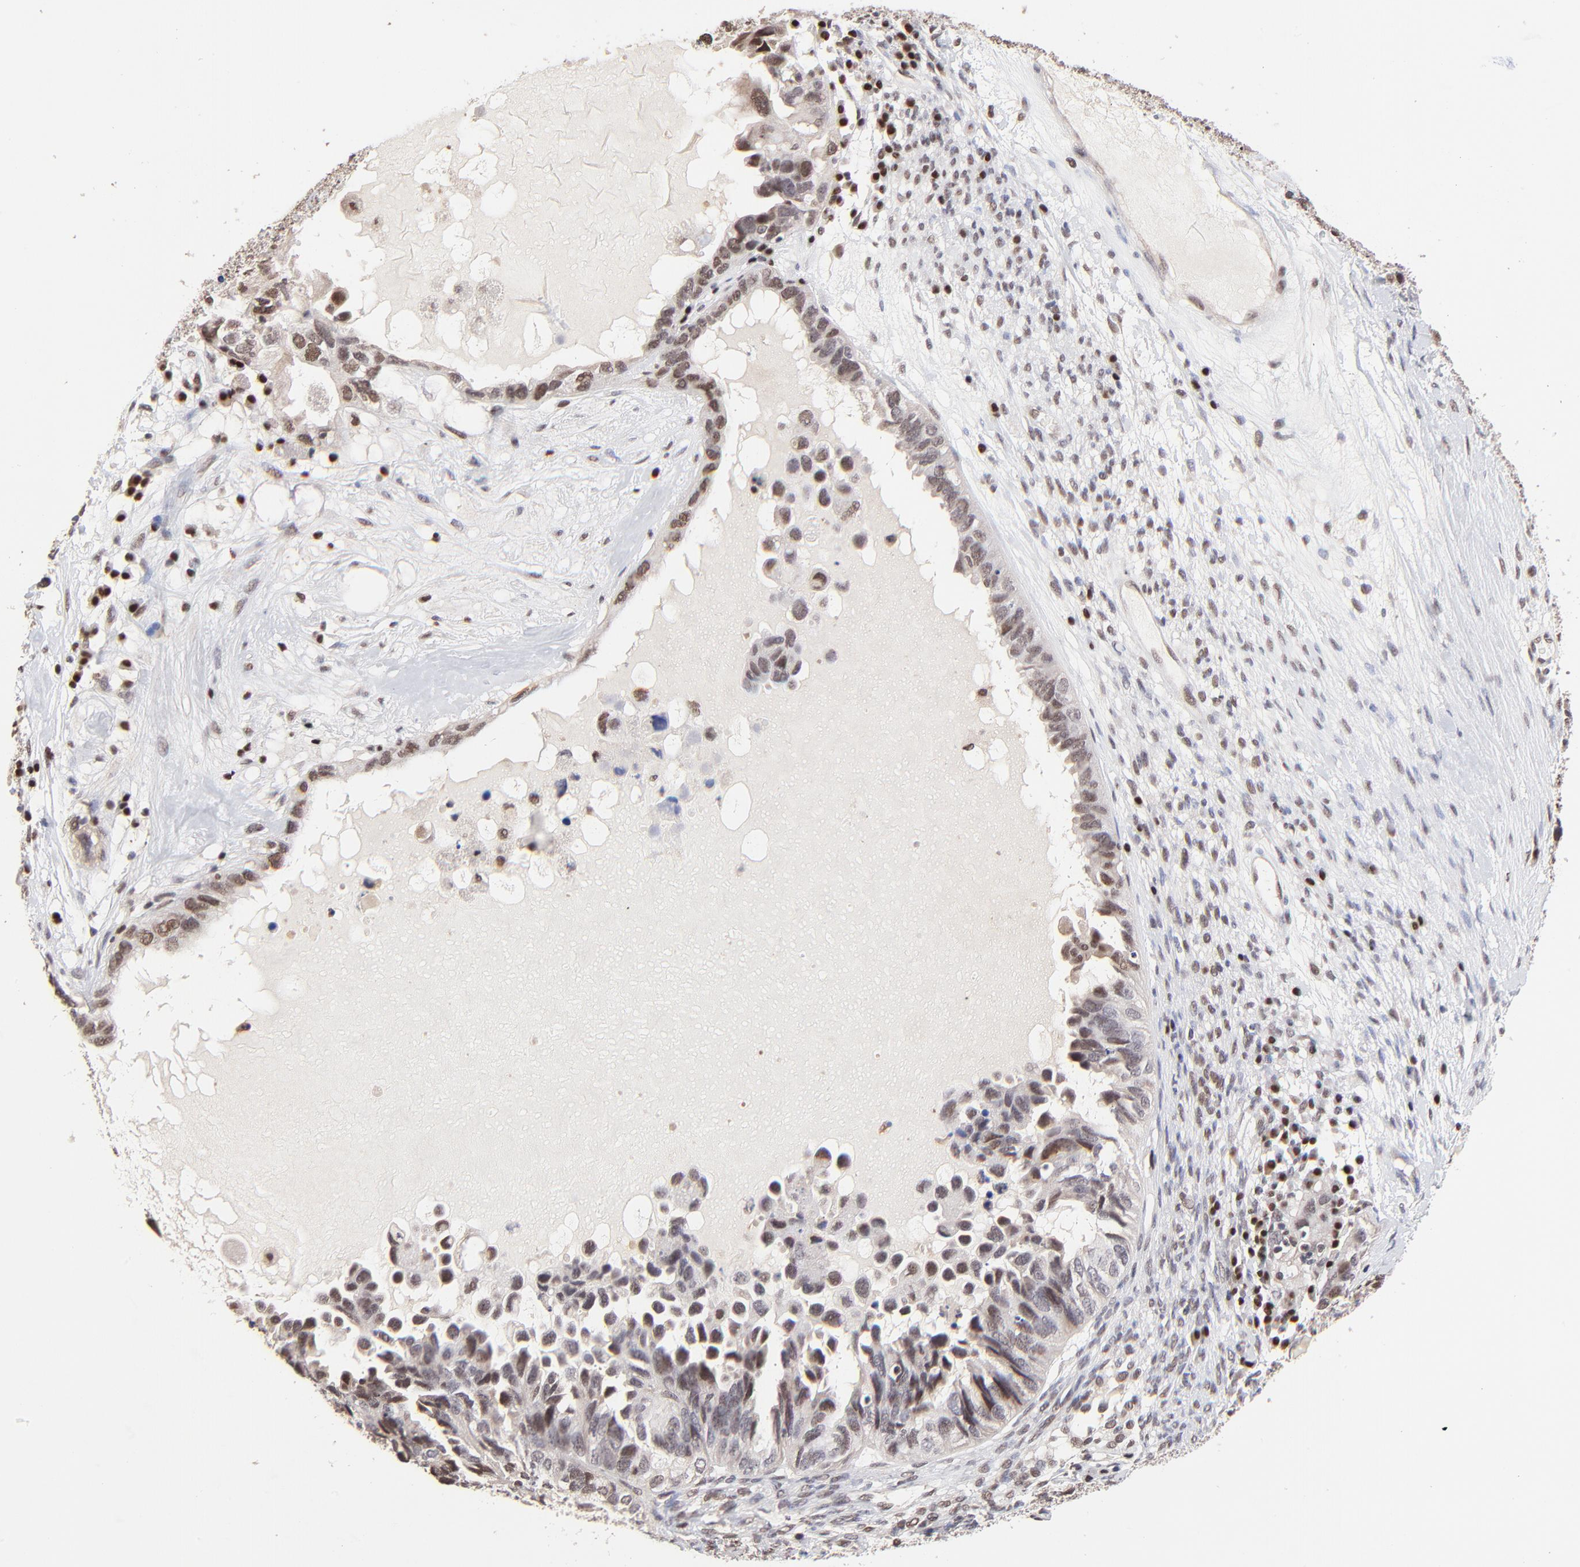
{"staining": {"intensity": "moderate", "quantity": ">75%", "location": "nuclear"}, "tissue": "ovarian cancer", "cell_type": "Tumor cells", "image_type": "cancer", "snomed": [{"axis": "morphology", "description": "Cystadenocarcinoma, serous, NOS"}, {"axis": "topography", "description": "Ovary"}], "caption": "This is an image of immunohistochemistry staining of ovarian cancer, which shows moderate expression in the nuclear of tumor cells.", "gene": "DSN1", "patient": {"sex": "female", "age": 82}}